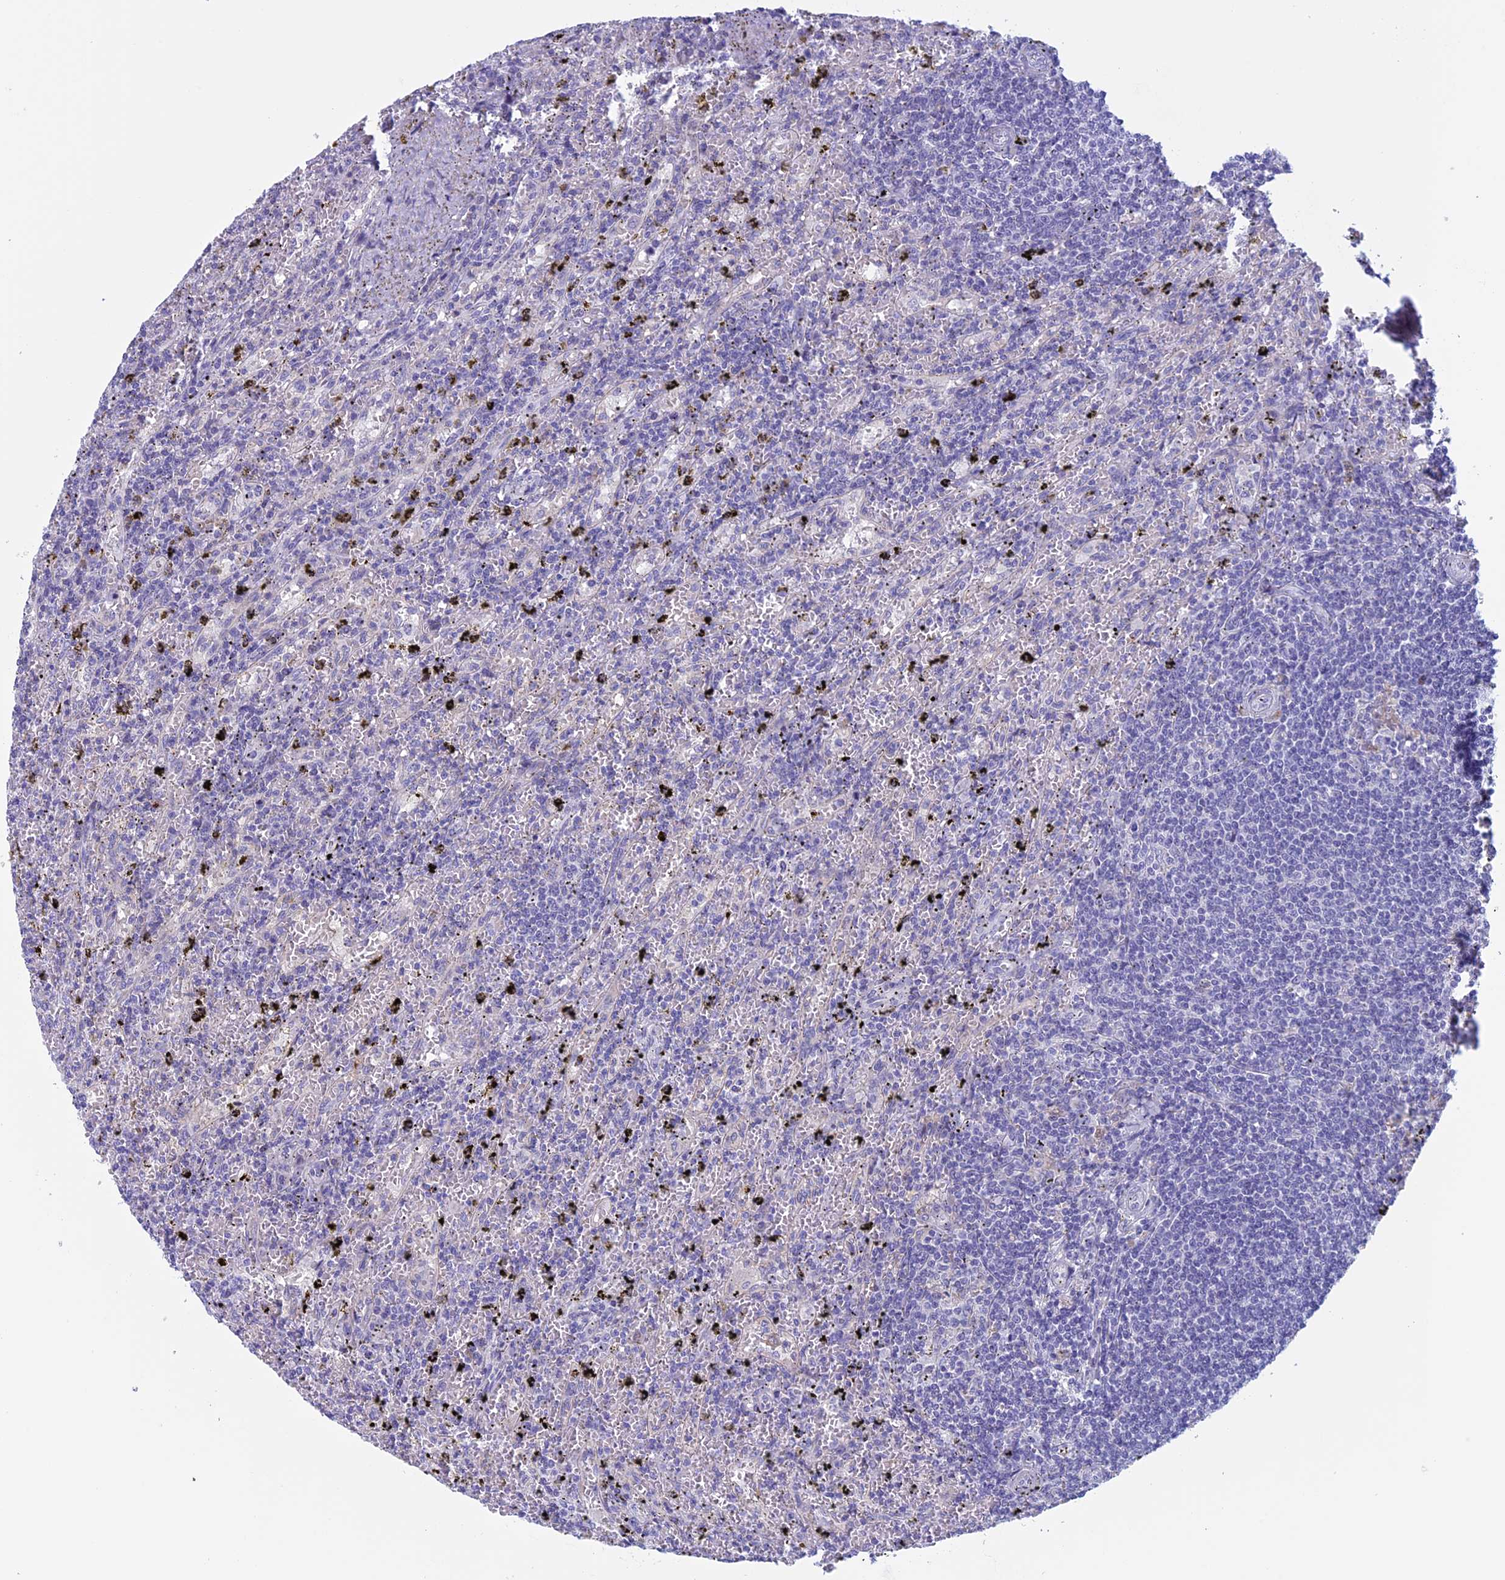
{"staining": {"intensity": "negative", "quantity": "none", "location": "none"}, "tissue": "lymphoma", "cell_type": "Tumor cells", "image_type": "cancer", "snomed": [{"axis": "morphology", "description": "Malignant lymphoma, non-Hodgkin's type, Low grade"}, {"axis": "topography", "description": "Spleen"}], "caption": "Tumor cells are negative for brown protein staining in low-grade malignant lymphoma, non-Hodgkin's type.", "gene": "ANGPTL2", "patient": {"sex": "male", "age": 76}}